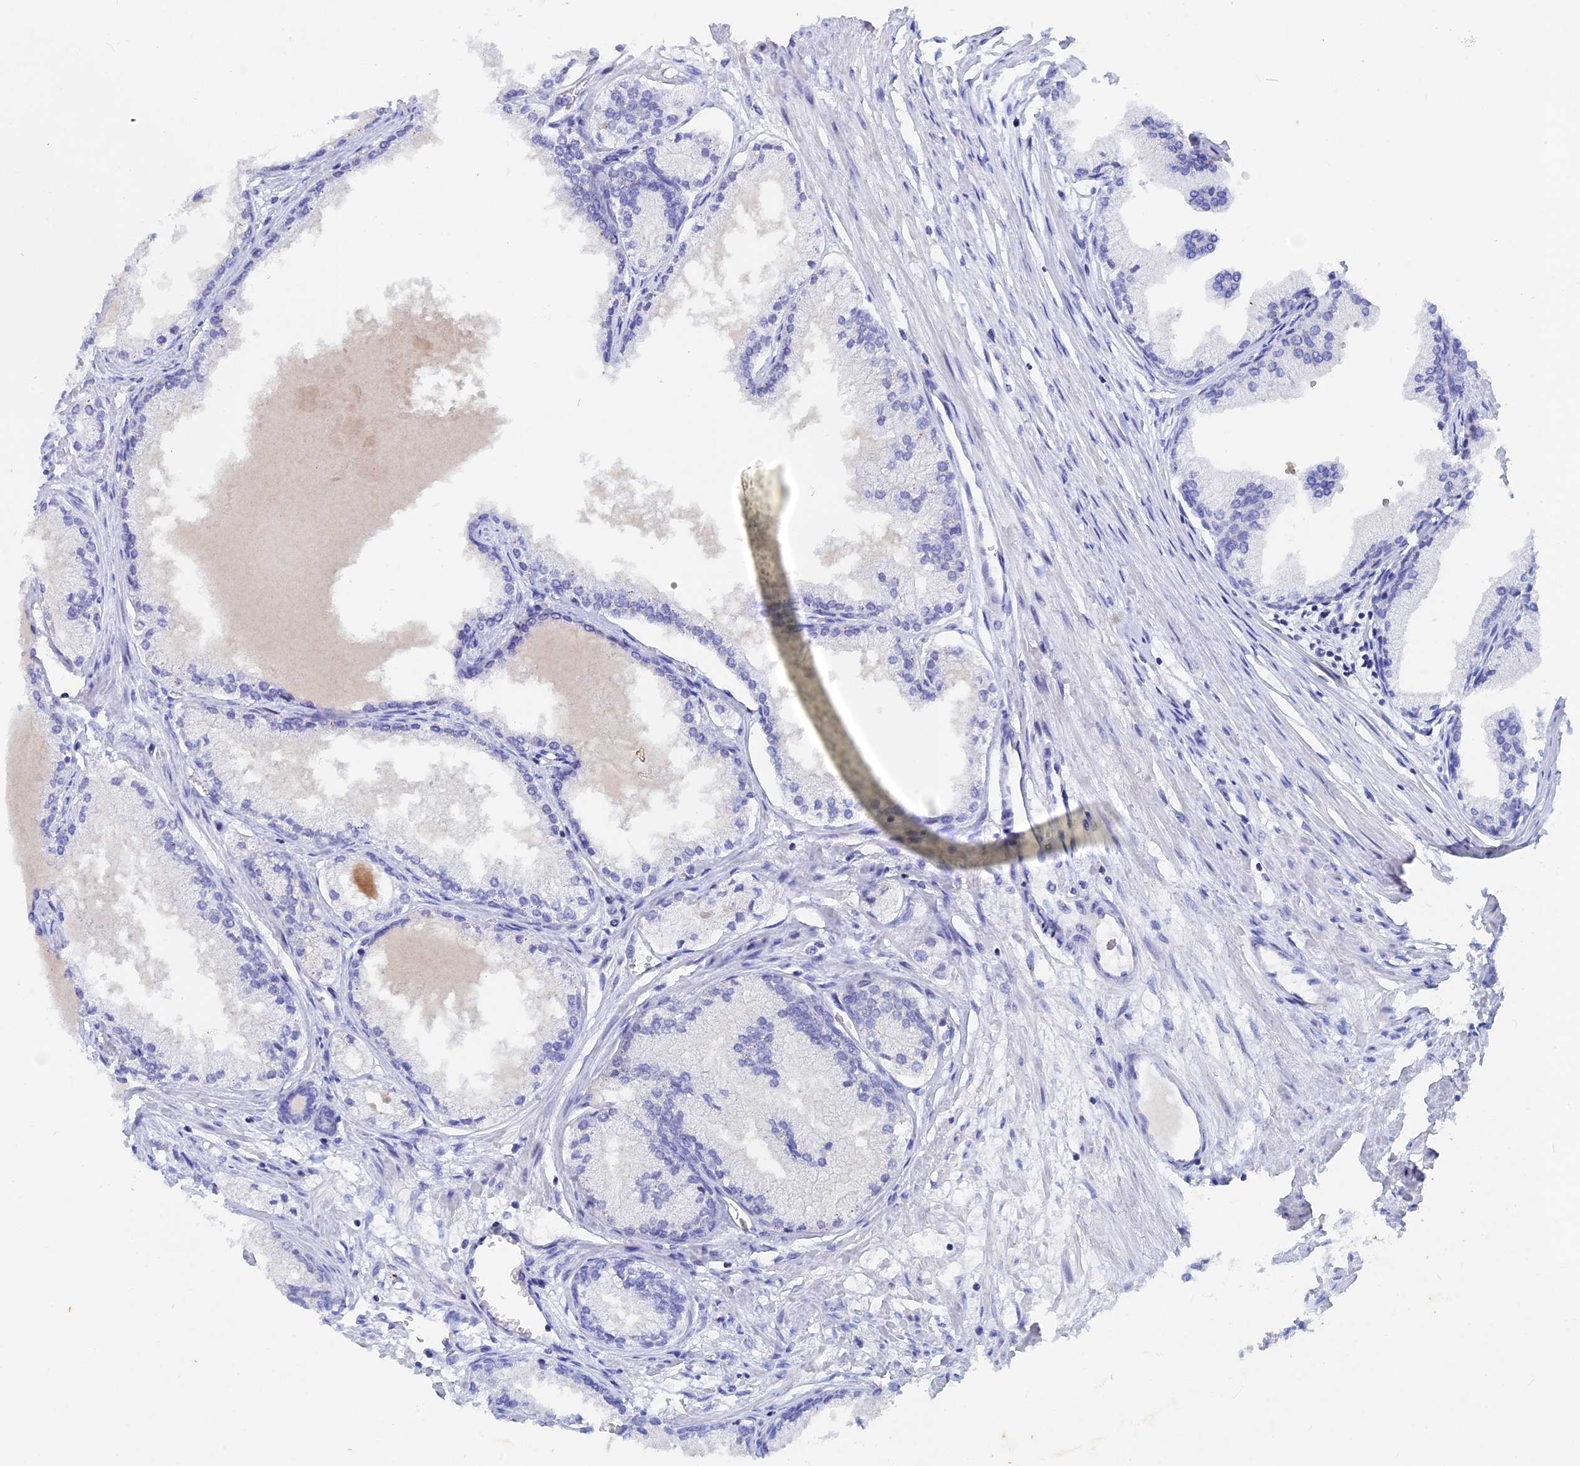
{"staining": {"intensity": "negative", "quantity": "none", "location": "none"}, "tissue": "prostate cancer", "cell_type": "Tumor cells", "image_type": "cancer", "snomed": [{"axis": "morphology", "description": "Adenocarcinoma, Low grade"}, {"axis": "topography", "description": "Prostate"}], "caption": "Prostate adenocarcinoma (low-grade) stained for a protein using IHC shows no expression tumor cells.", "gene": "ACP7", "patient": {"sex": "male", "age": 63}}